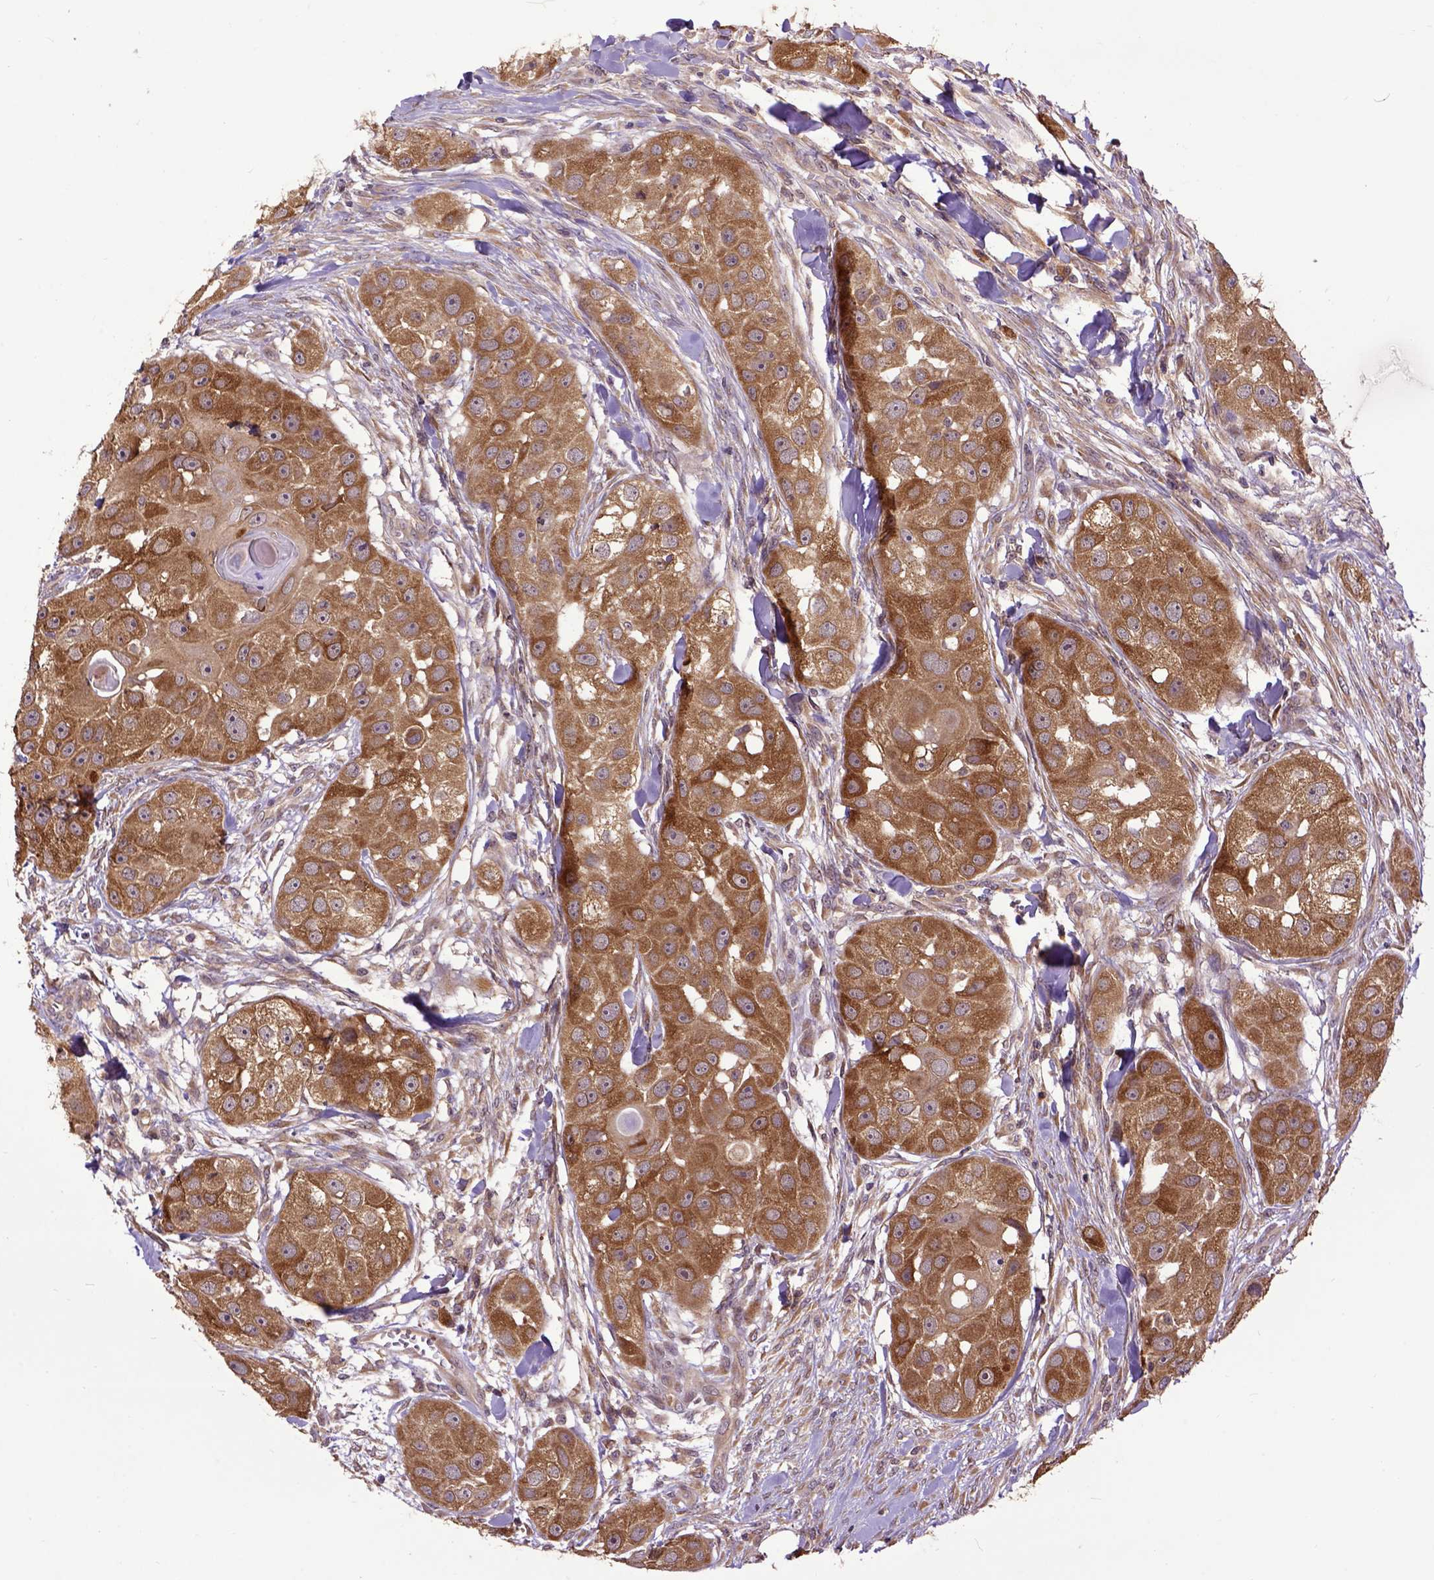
{"staining": {"intensity": "moderate", "quantity": ">75%", "location": "cytoplasmic/membranous"}, "tissue": "head and neck cancer", "cell_type": "Tumor cells", "image_type": "cancer", "snomed": [{"axis": "morphology", "description": "Squamous cell carcinoma, NOS"}, {"axis": "topography", "description": "Head-Neck"}], "caption": "Human head and neck cancer stained with a protein marker displays moderate staining in tumor cells.", "gene": "ARL1", "patient": {"sex": "male", "age": 51}}